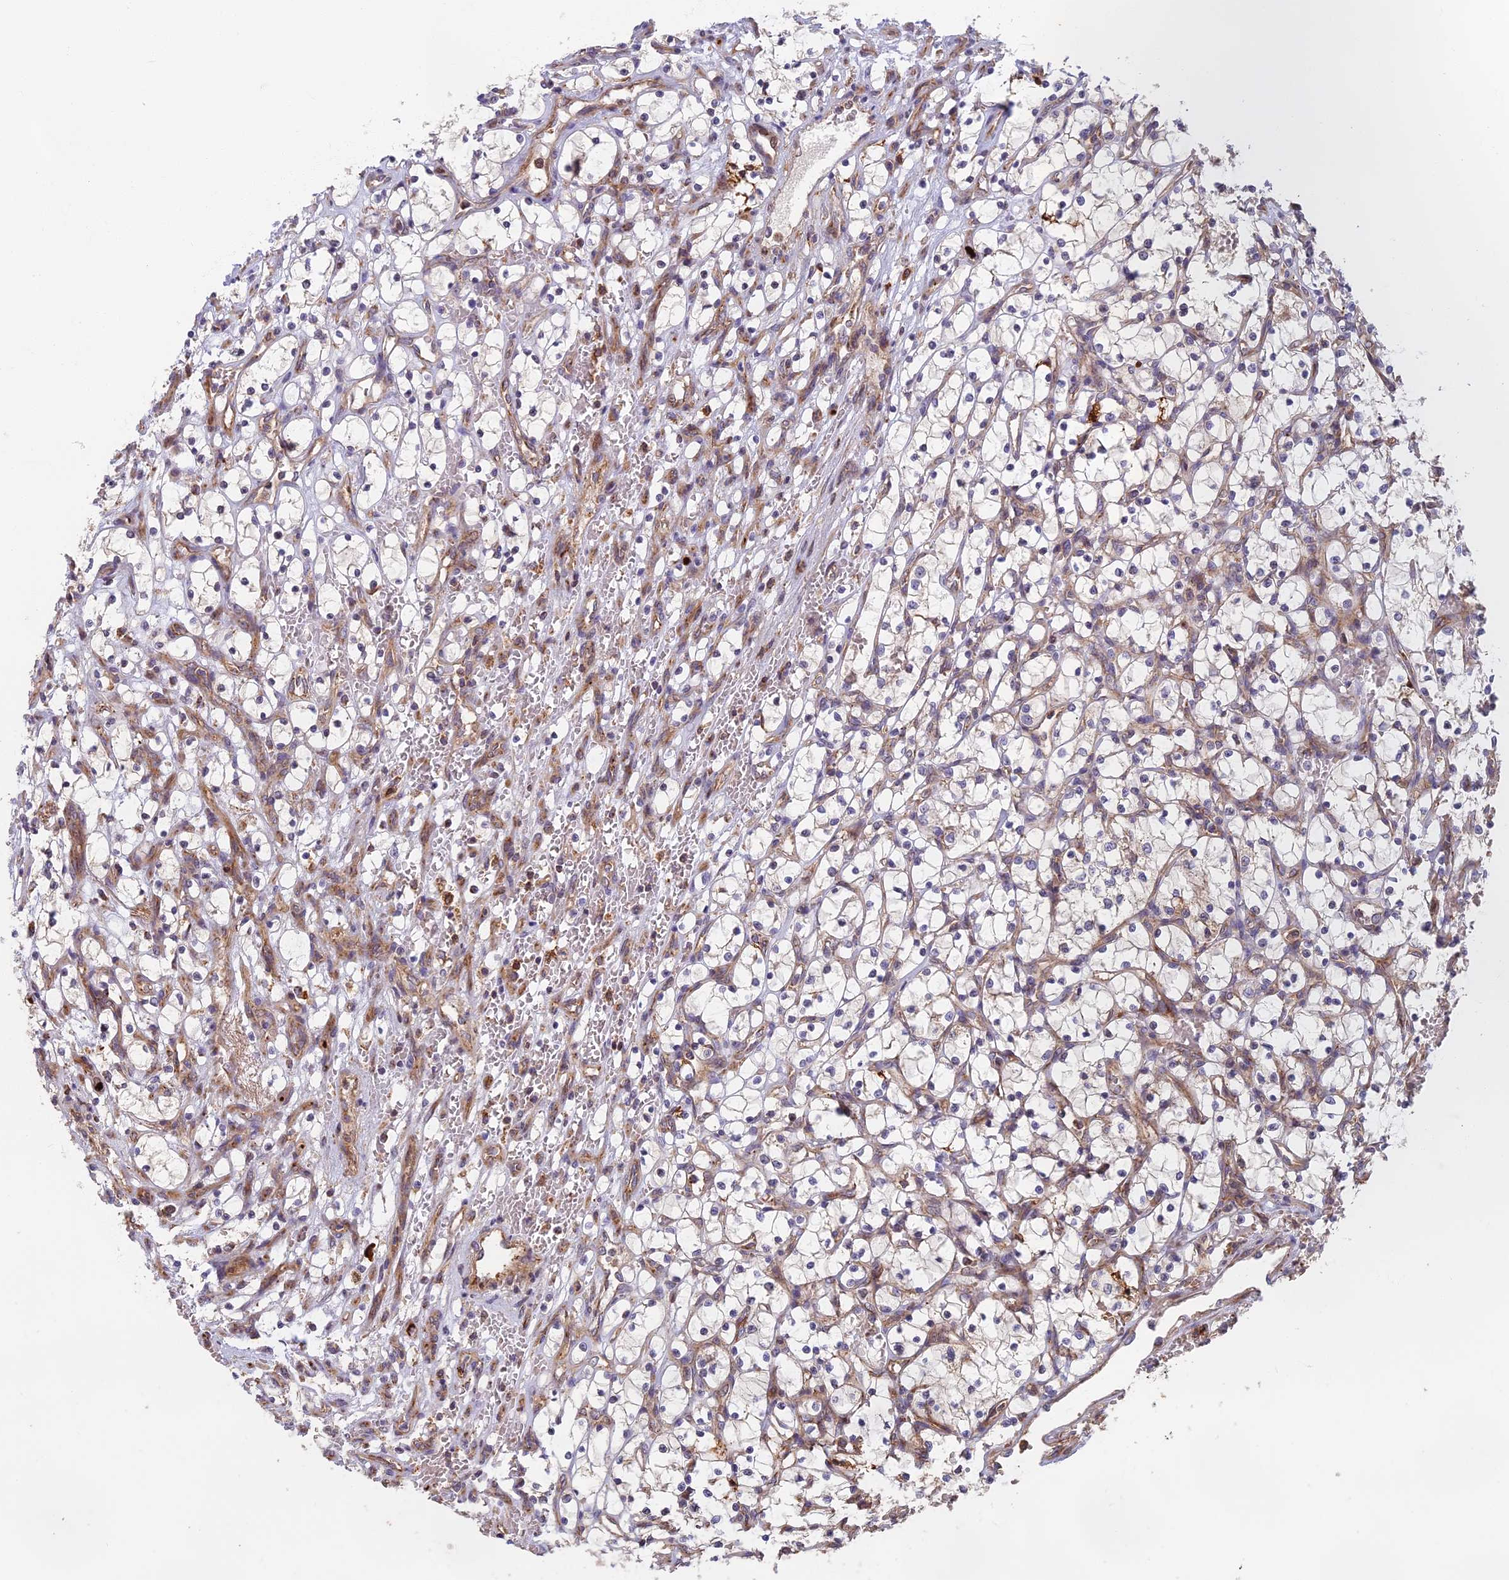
{"staining": {"intensity": "negative", "quantity": "none", "location": "none"}, "tissue": "renal cancer", "cell_type": "Tumor cells", "image_type": "cancer", "snomed": [{"axis": "morphology", "description": "Adenocarcinoma, NOS"}, {"axis": "topography", "description": "Kidney"}], "caption": "Immunohistochemical staining of human renal adenocarcinoma exhibits no significant expression in tumor cells.", "gene": "EDAR", "patient": {"sex": "female", "age": 69}}